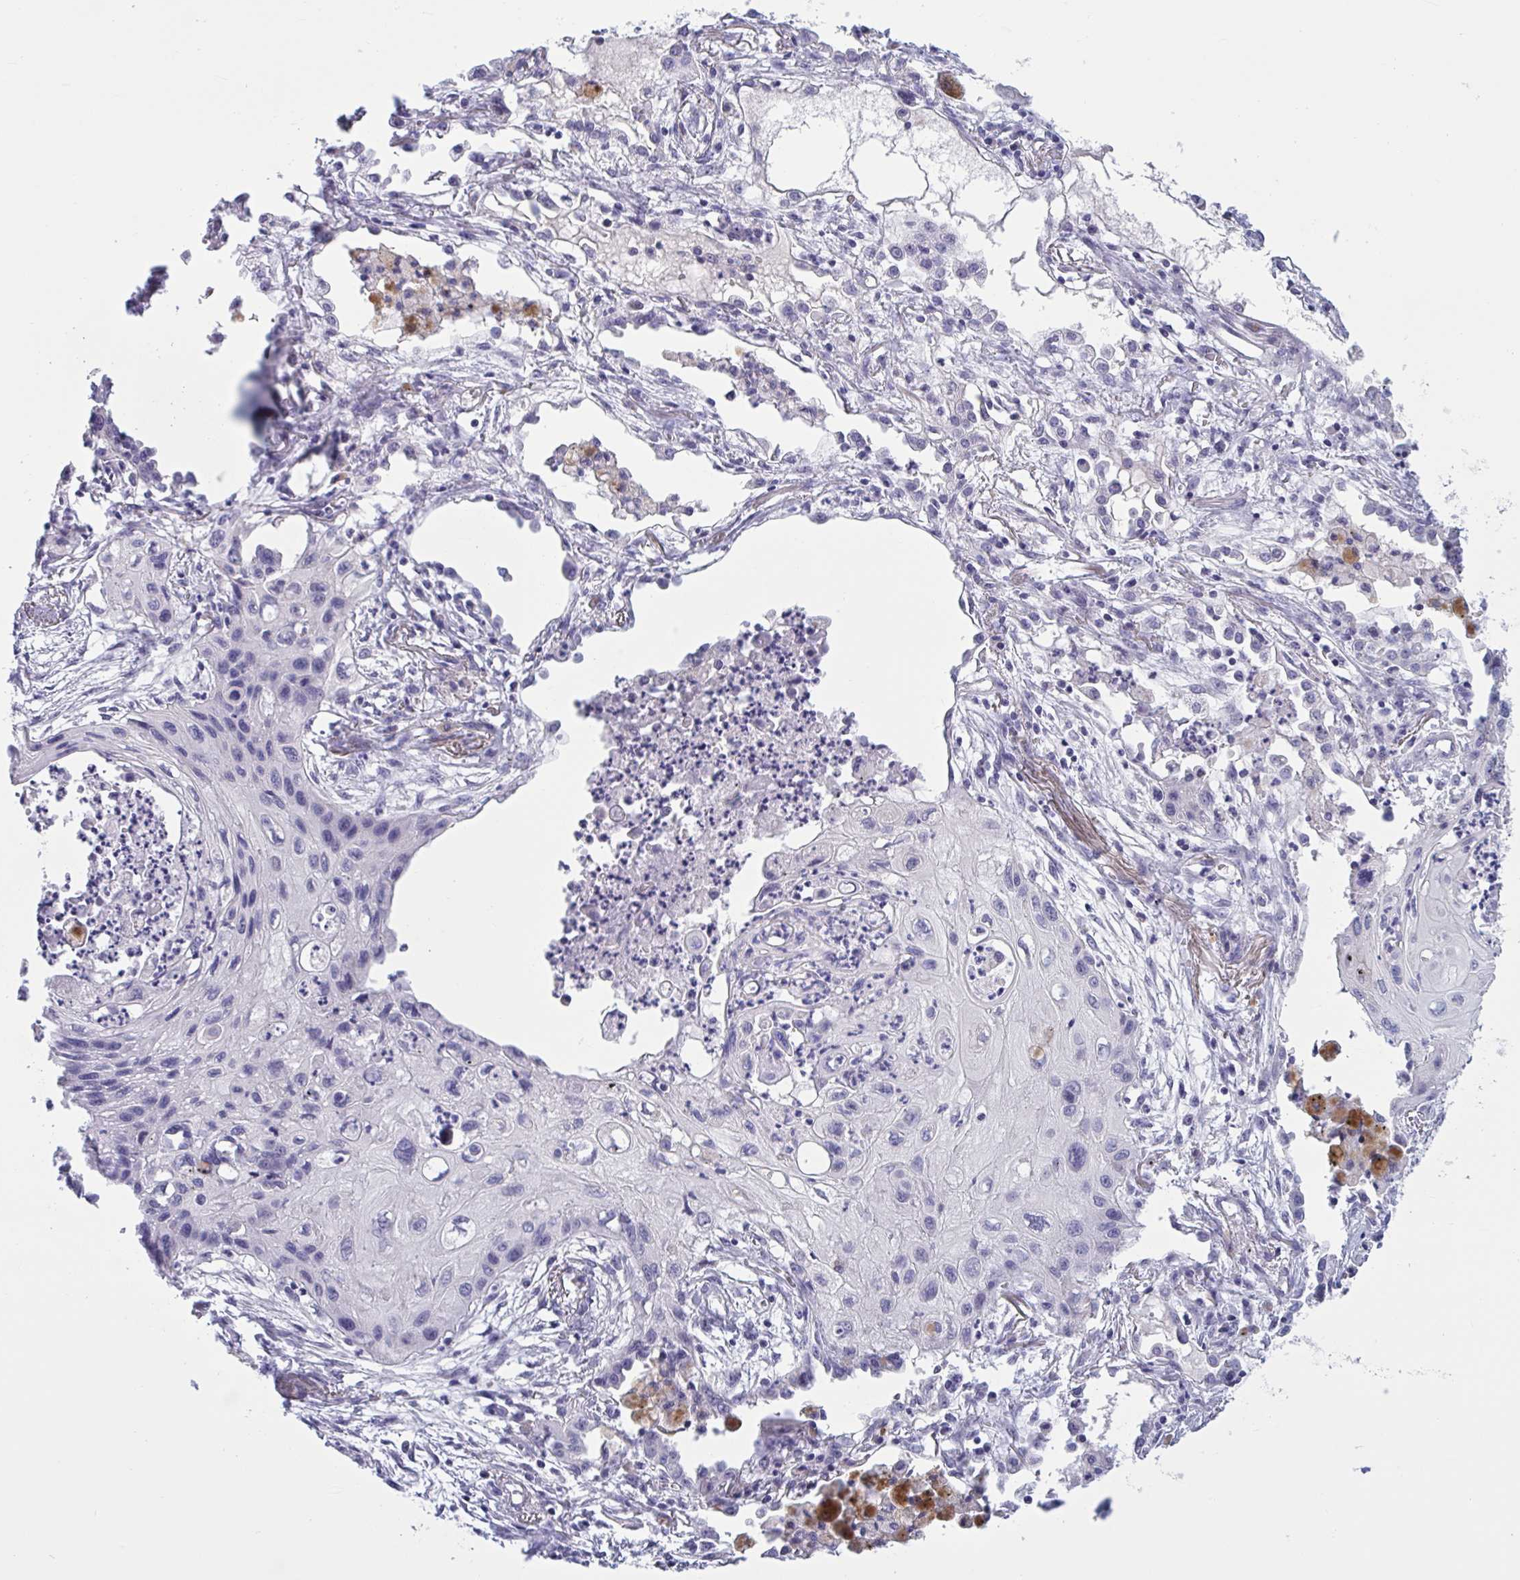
{"staining": {"intensity": "negative", "quantity": "none", "location": "none"}, "tissue": "lung cancer", "cell_type": "Tumor cells", "image_type": "cancer", "snomed": [{"axis": "morphology", "description": "Squamous cell carcinoma, NOS"}, {"axis": "topography", "description": "Lung"}], "caption": "An immunohistochemistry histopathology image of lung squamous cell carcinoma is shown. There is no staining in tumor cells of lung squamous cell carcinoma.", "gene": "CNGB3", "patient": {"sex": "male", "age": 71}}